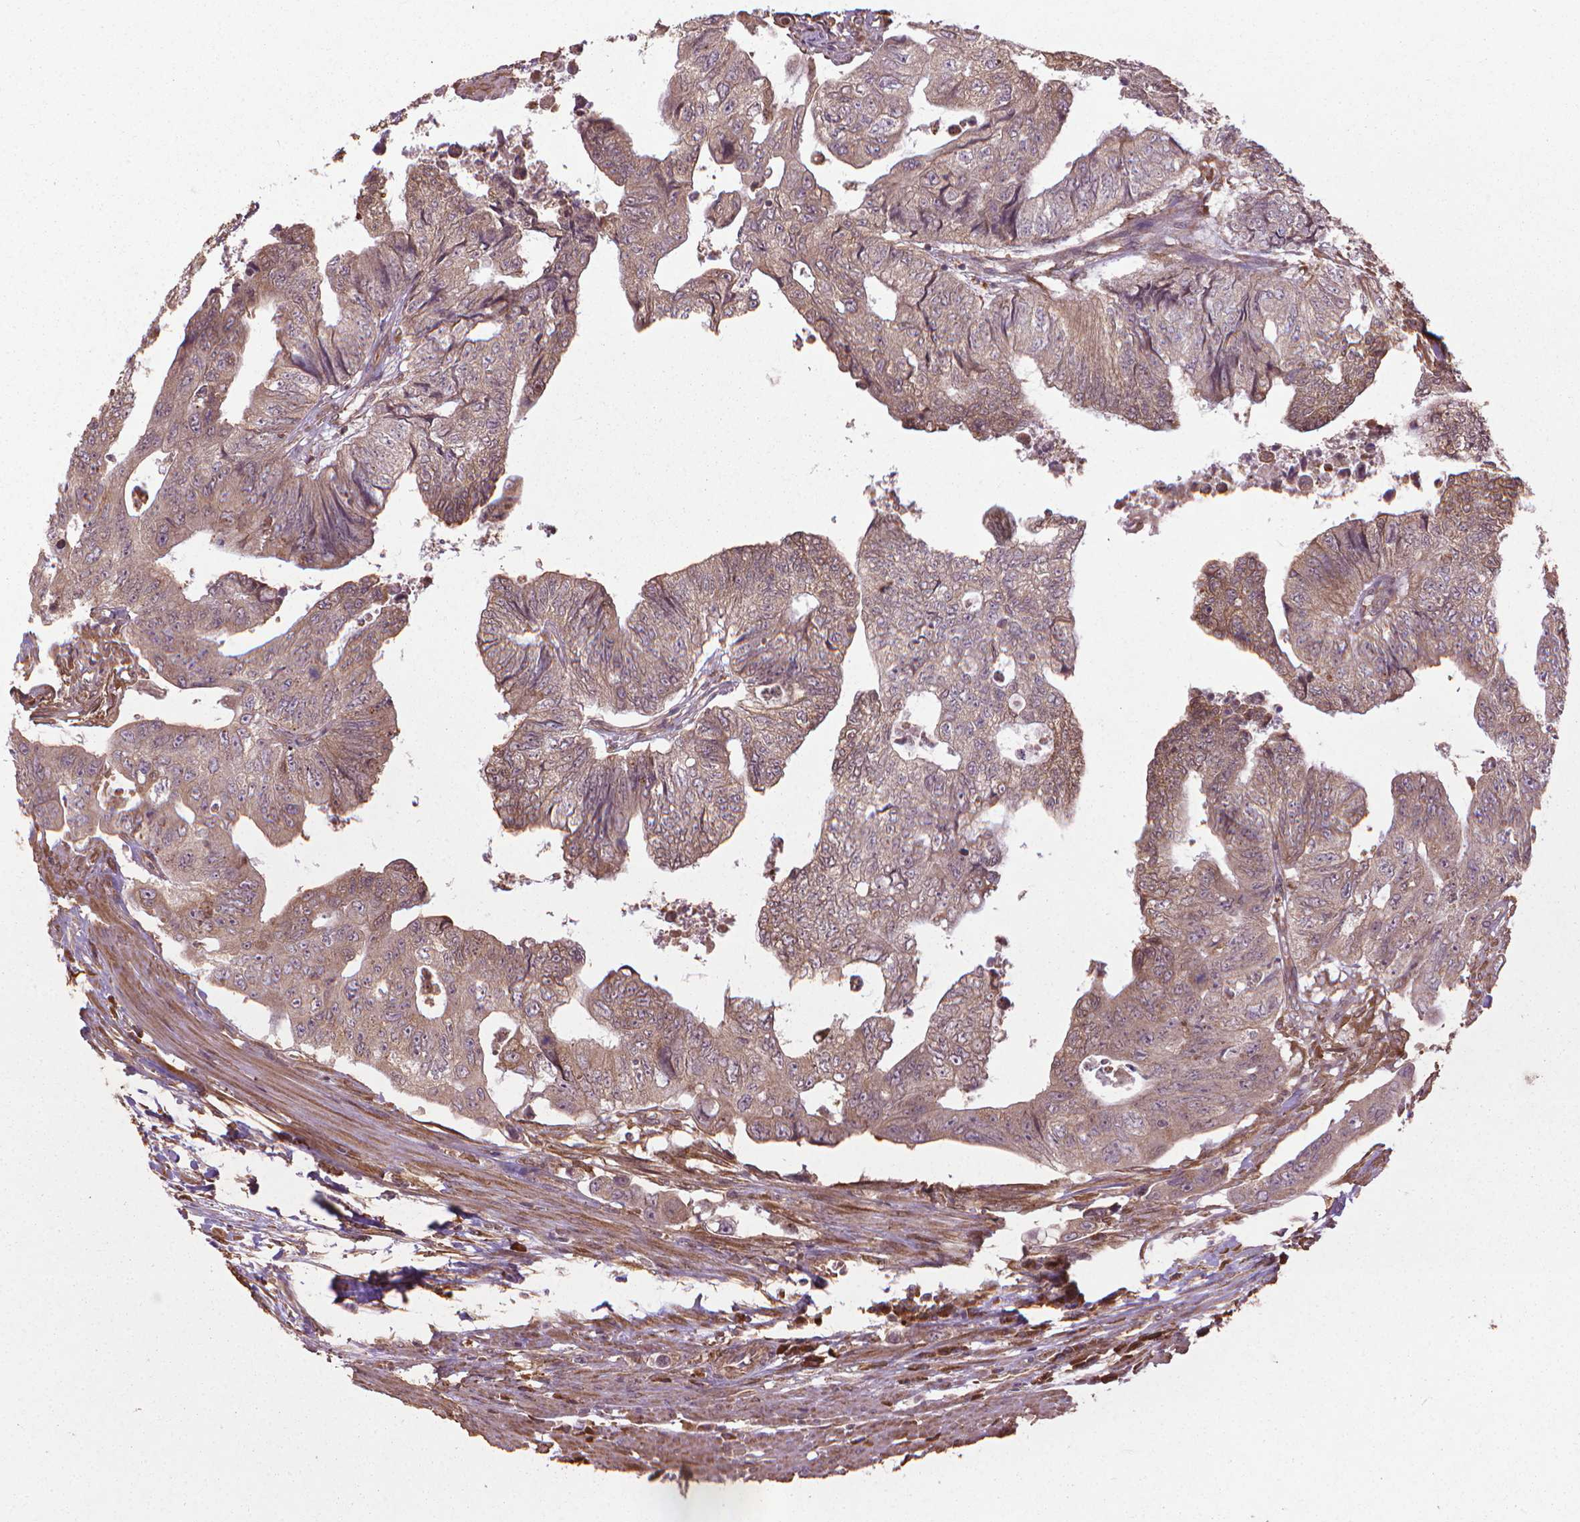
{"staining": {"intensity": "weak", "quantity": ">75%", "location": "cytoplasmic/membranous"}, "tissue": "colorectal cancer", "cell_type": "Tumor cells", "image_type": "cancer", "snomed": [{"axis": "morphology", "description": "Adenocarcinoma, NOS"}, {"axis": "topography", "description": "Colon"}], "caption": "Colorectal cancer tissue displays weak cytoplasmic/membranous expression in approximately >75% of tumor cells, visualized by immunohistochemistry. (IHC, brightfield microscopy, high magnification).", "gene": "GAS1", "patient": {"sex": "male", "age": 57}}